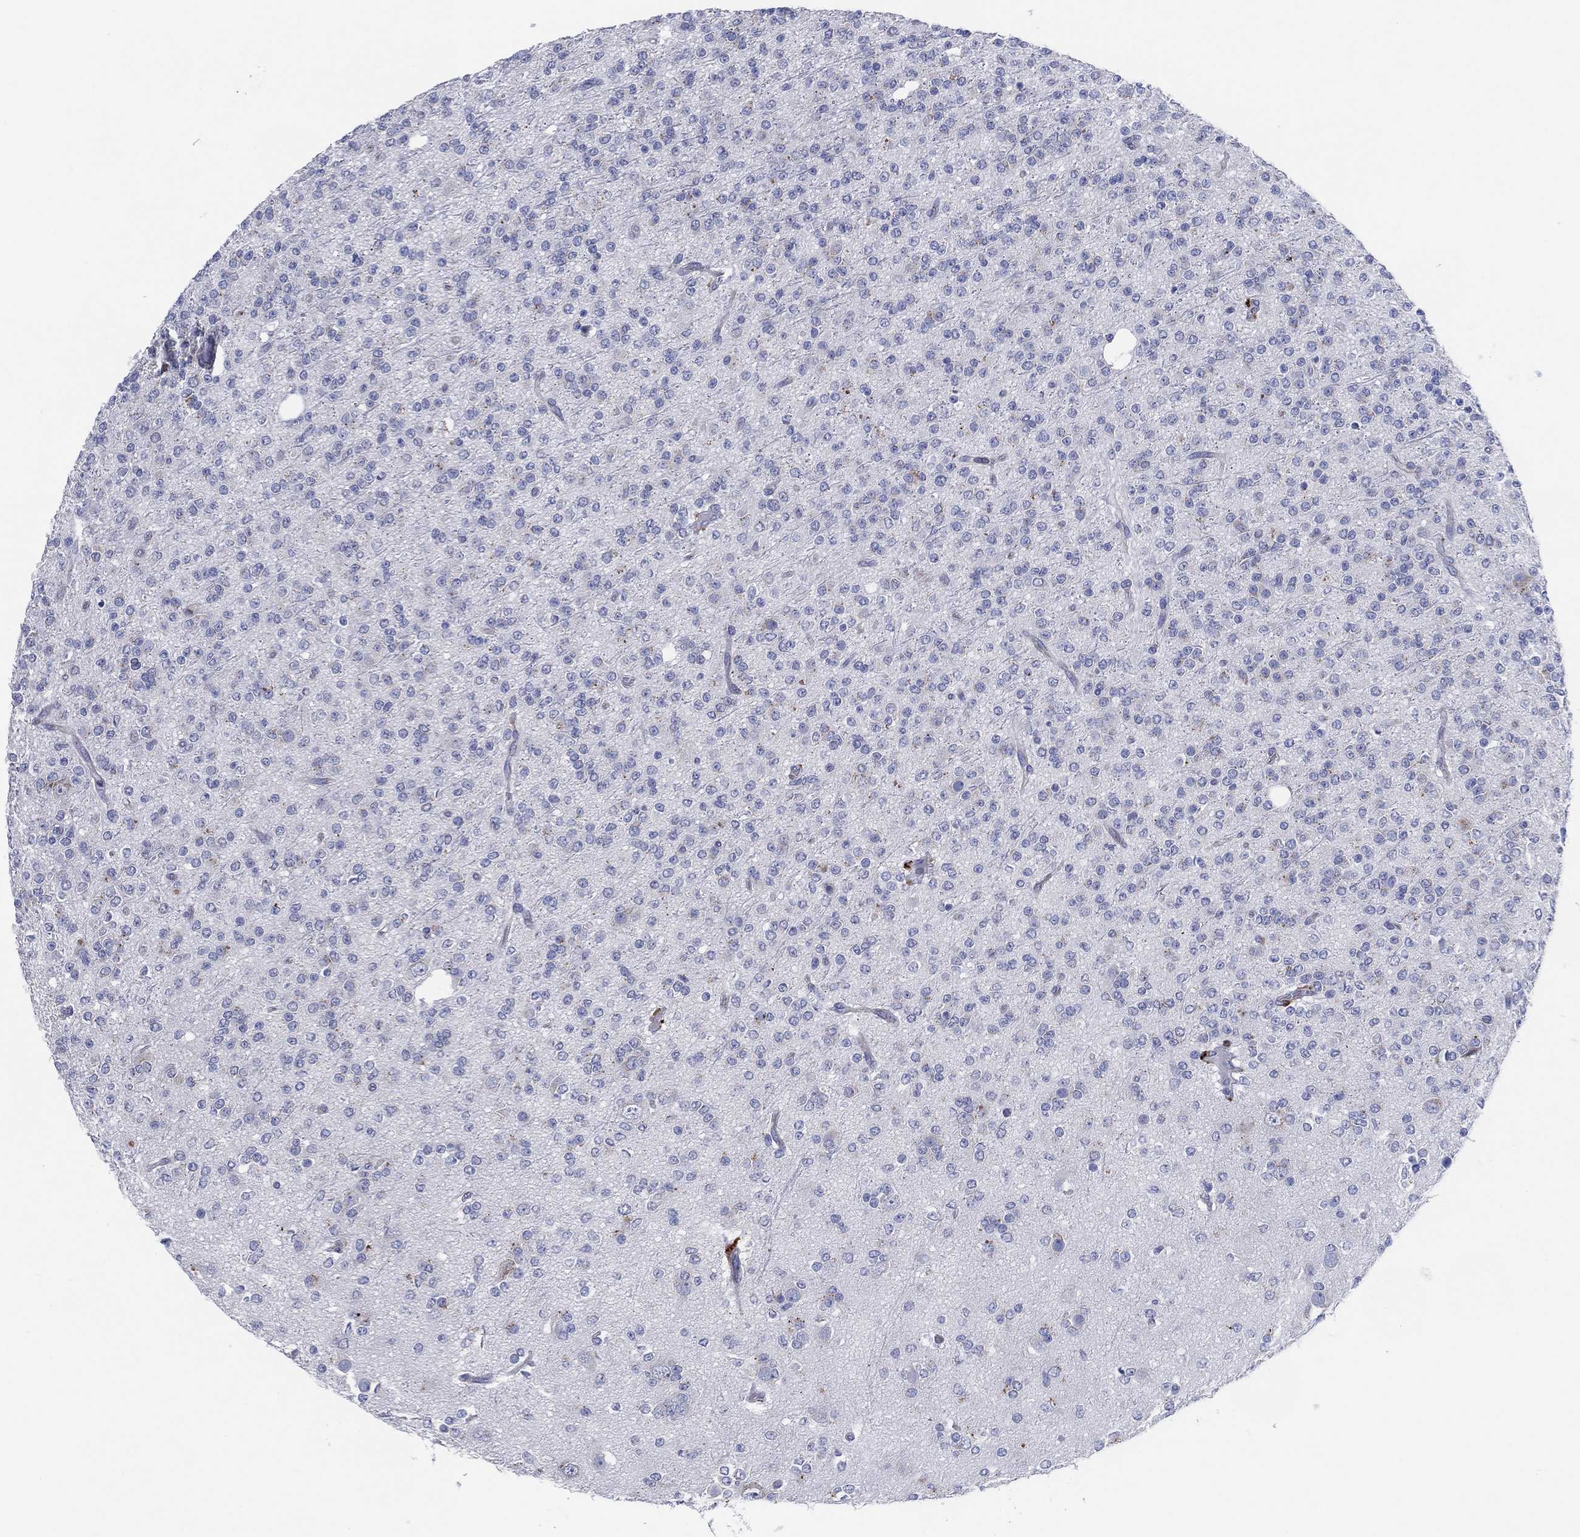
{"staining": {"intensity": "negative", "quantity": "none", "location": "none"}, "tissue": "glioma", "cell_type": "Tumor cells", "image_type": "cancer", "snomed": [{"axis": "morphology", "description": "Glioma, malignant, Low grade"}, {"axis": "topography", "description": "Brain"}], "caption": "IHC photomicrograph of neoplastic tissue: malignant glioma (low-grade) stained with DAB displays no significant protein positivity in tumor cells.", "gene": "GALNS", "patient": {"sex": "male", "age": 27}}